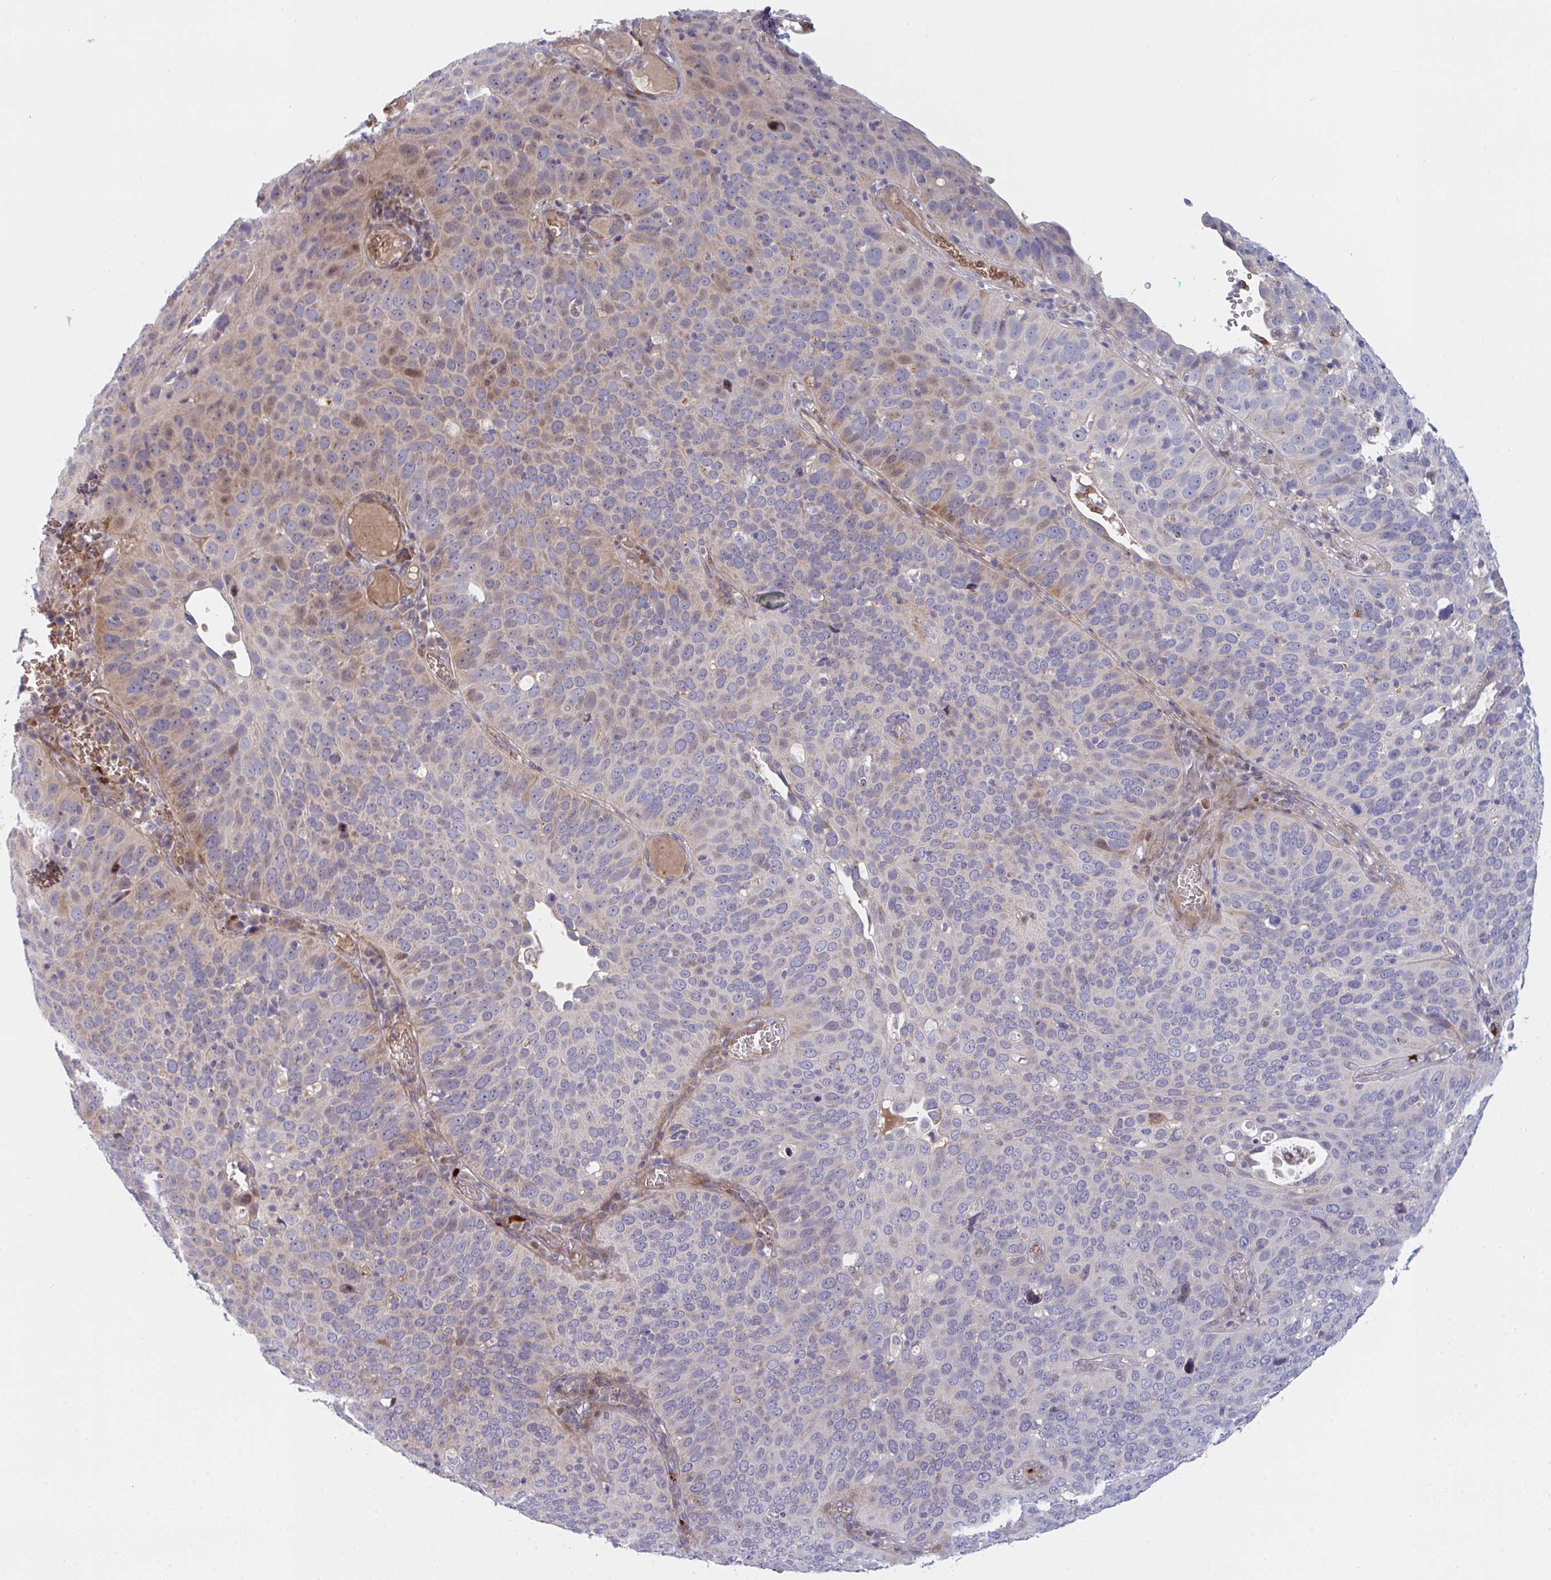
{"staining": {"intensity": "weak", "quantity": "<25%", "location": "nuclear"}, "tissue": "cervical cancer", "cell_type": "Tumor cells", "image_type": "cancer", "snomed": [{"axis": "morphology", "description": "Squamous cell carcinoma, NOS"}, {"axis": "topography", "description": "Cervix"}], "caption": "Tumor cells show no significant protein staining in cervical cancer (squamous cell carcinoma).", "gene": "TNFSF4", "patient": {"sex": "female", "age": 36}}